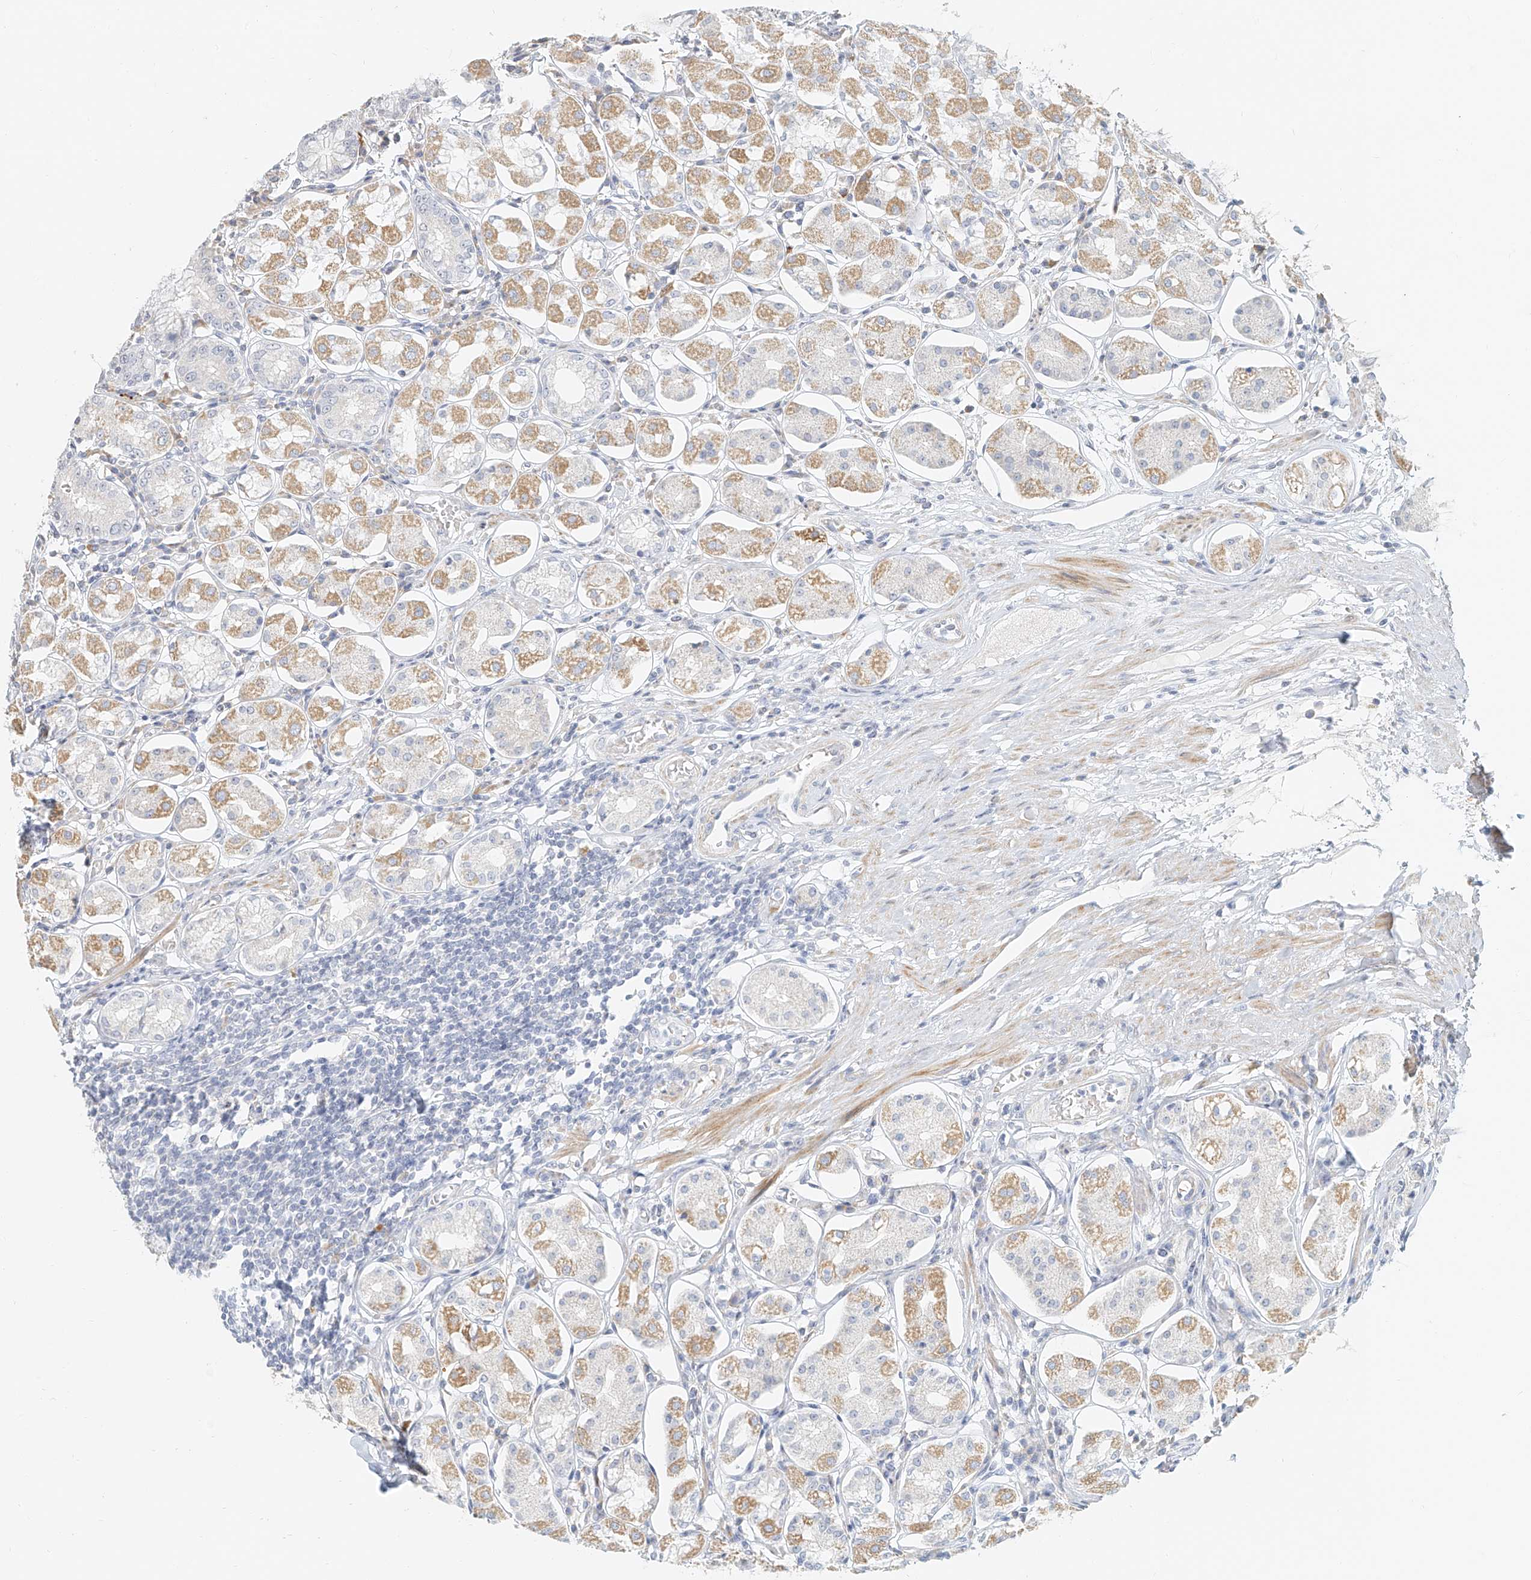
{"staining": {"intensity": "moderate", "quantity": "<25%", "location": "cytoplasmic/membranous"}, "tissue": "stomach", "cell_type": "Glandular cells", "image_type": "normal", "snomed": [{"axis": "morphology", "description": "Normal tissue, NOS"}, {"axis": "topography", "description": "Stomach, lower"}], "caption": "Protein staining displays moderate cytoplasmic/membranous staining in approximately <25% of glandular cells in benign stomach. (brown staining indicates protein expression, while blue staining denotes nuclei).", "gene": "CXorf58", "patient": {"sex": "female", "age": 56}}